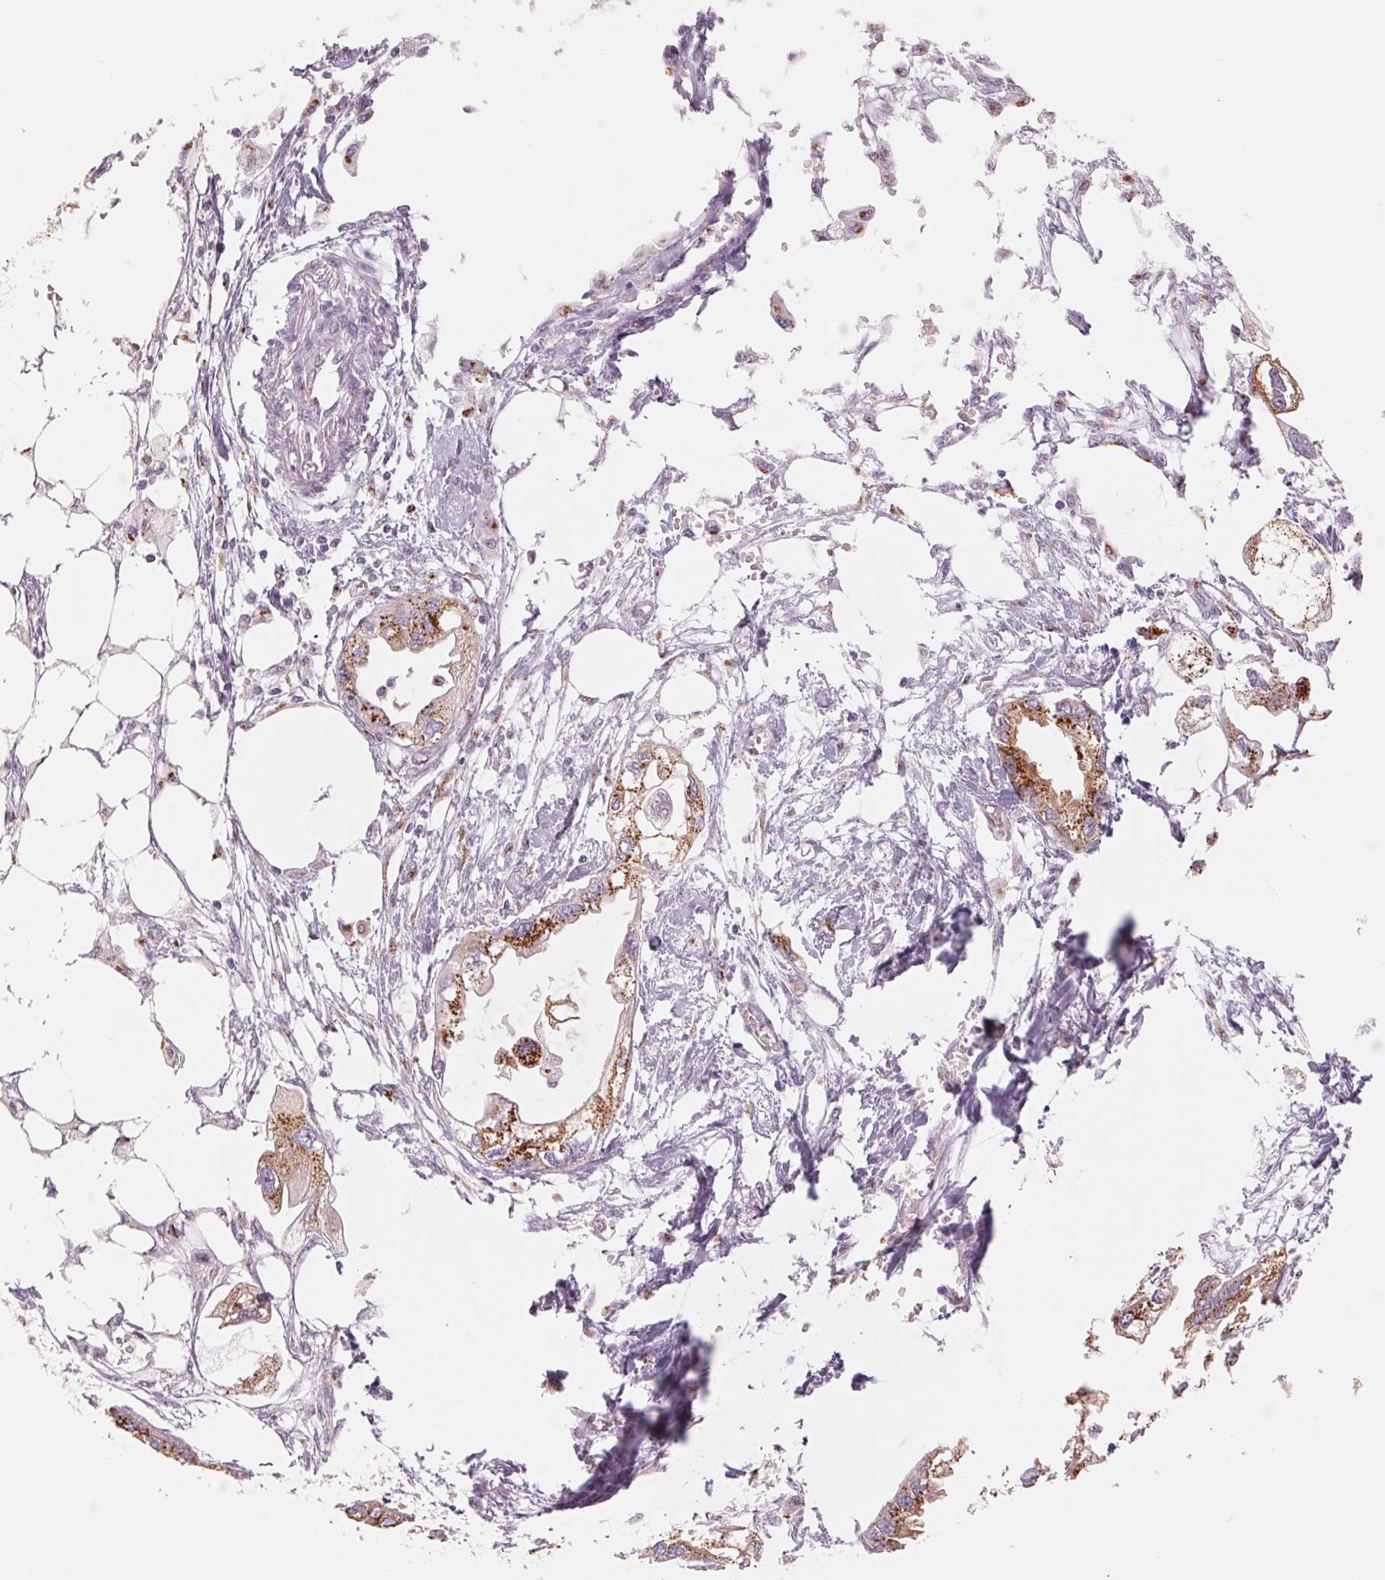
{"staining": {"intensity": "moderate", "quantity": ">75%", "location": "cytoplasmic/membranous"}, "tissue": "endometrial cancer", "cell_type": "Tumor cells", "image_type": "cancer", "snomed": [{"axis": "morphology", "description": "Adenocarcinoma, NOS"}, {"axis": "morphology", "description": "Adenocarcinoma, metastatic, NOS"}, {"axis": "topography", "description": "Adipose tissue"}, {"axis": "topography", "description": "Endometrium"}], "caption": "Immunohistochemistry histopathology image of neoplastic tissue: human adenocarcinoma (endometrial) stained using immunohistochemistry demonstrates medium levels of moderate protein expression localized specifically in the cytoplasmic/membranous of tumor cells, appearing as a cytoplasmic/membranous brown color.", "gene": "GALNT7", "patient": {"sex": "female", "age": 67}}